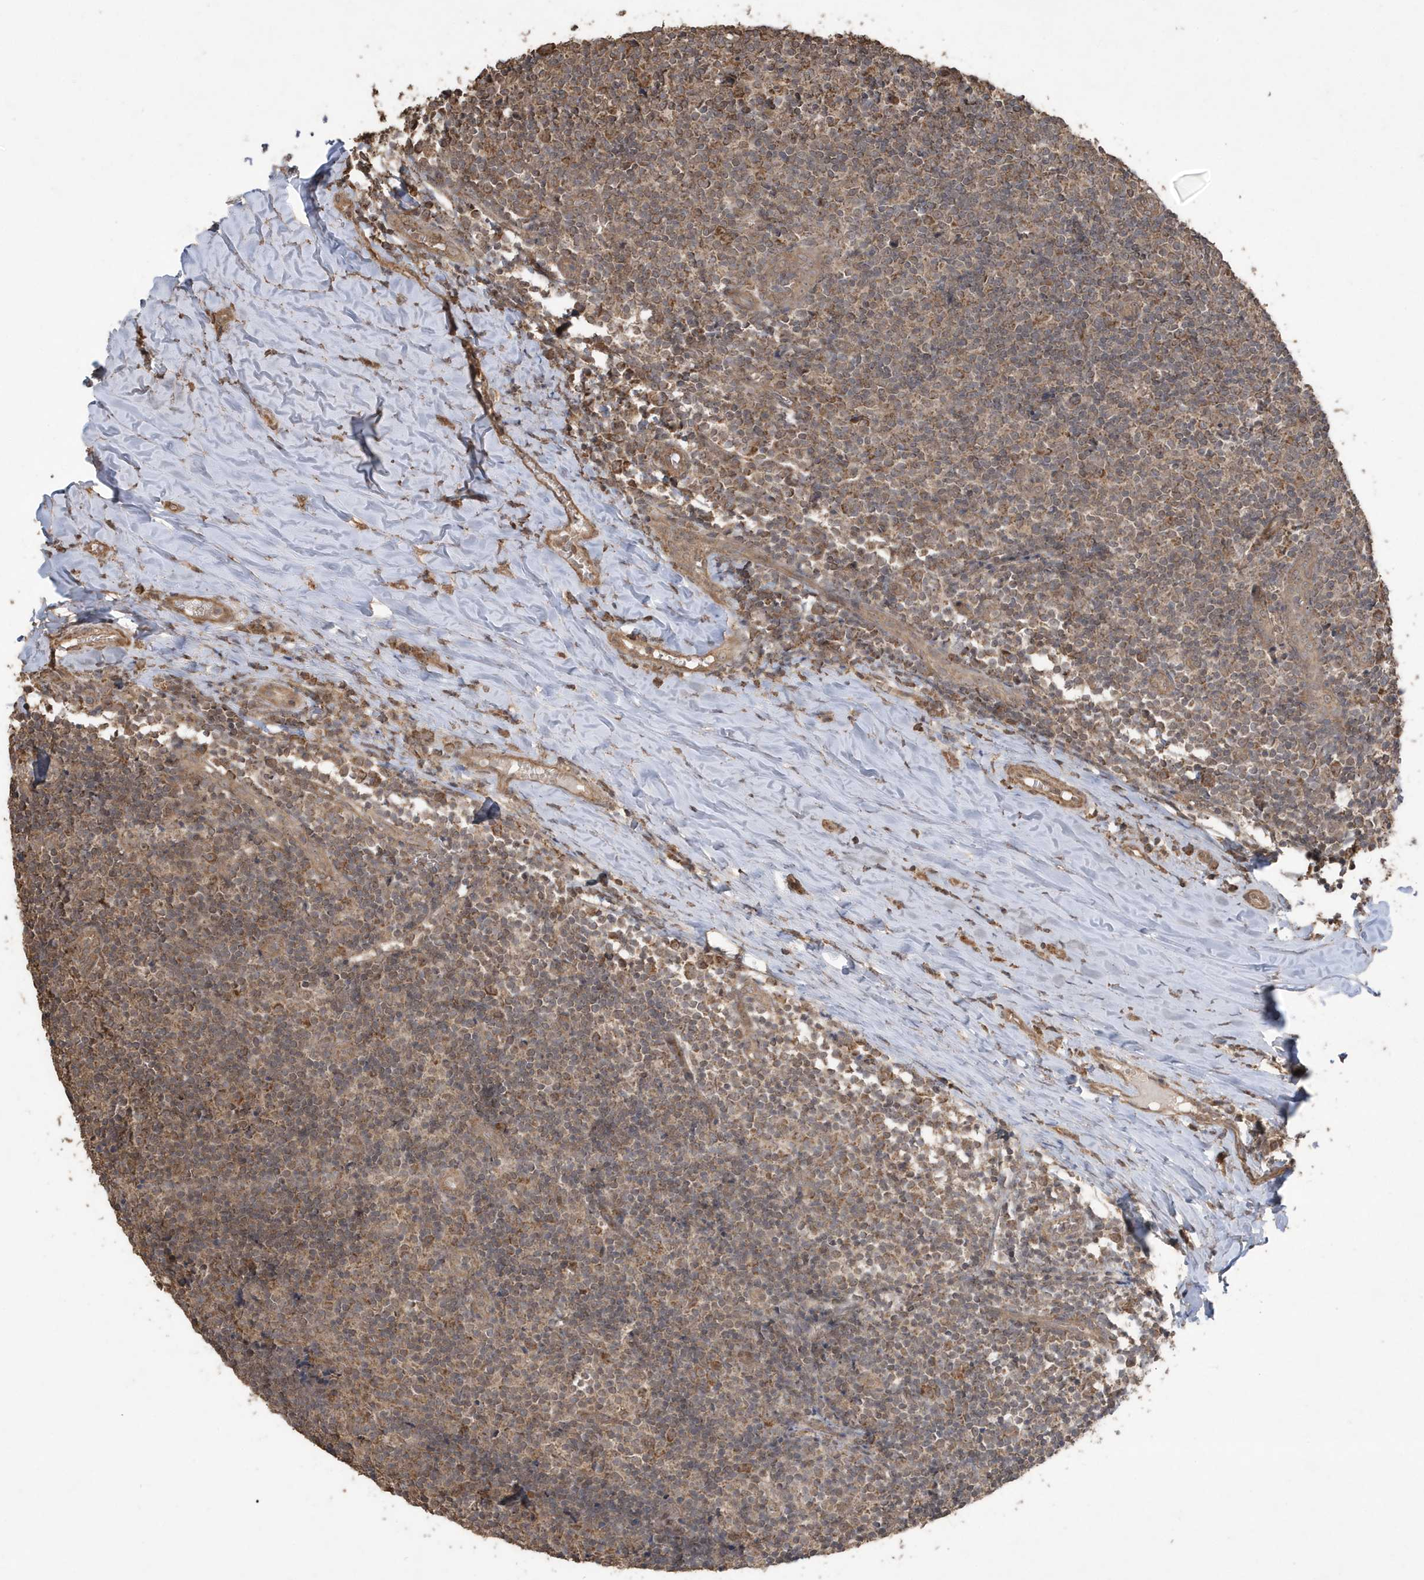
{"staining": {"intensity": "moderate", "quantity": ">75%", "location": "cytoplasmic/membranous"}, "tissue": "tonsil", "cell_type": "Germinal center cells", "image_type": "normal", "snomed": [{"axis": "morphology", "description": "Normal tissue, NOS"}, {"axis": "topography", "description": "Tonsil"}], "caption": "Moderate cytoplasmic/membranous protein positivity is identified in approximately >75% of germinal center cells in tonsil. The staining was performed using DAB (3,3'-diaminobenzidine) to visualize the protein expression in brown, while the nuclei were stained in blue with hematoxylin (Magnification: 20x).", "gene": "PAXBP1", "patient": {"sex": "female", "age": 19}}